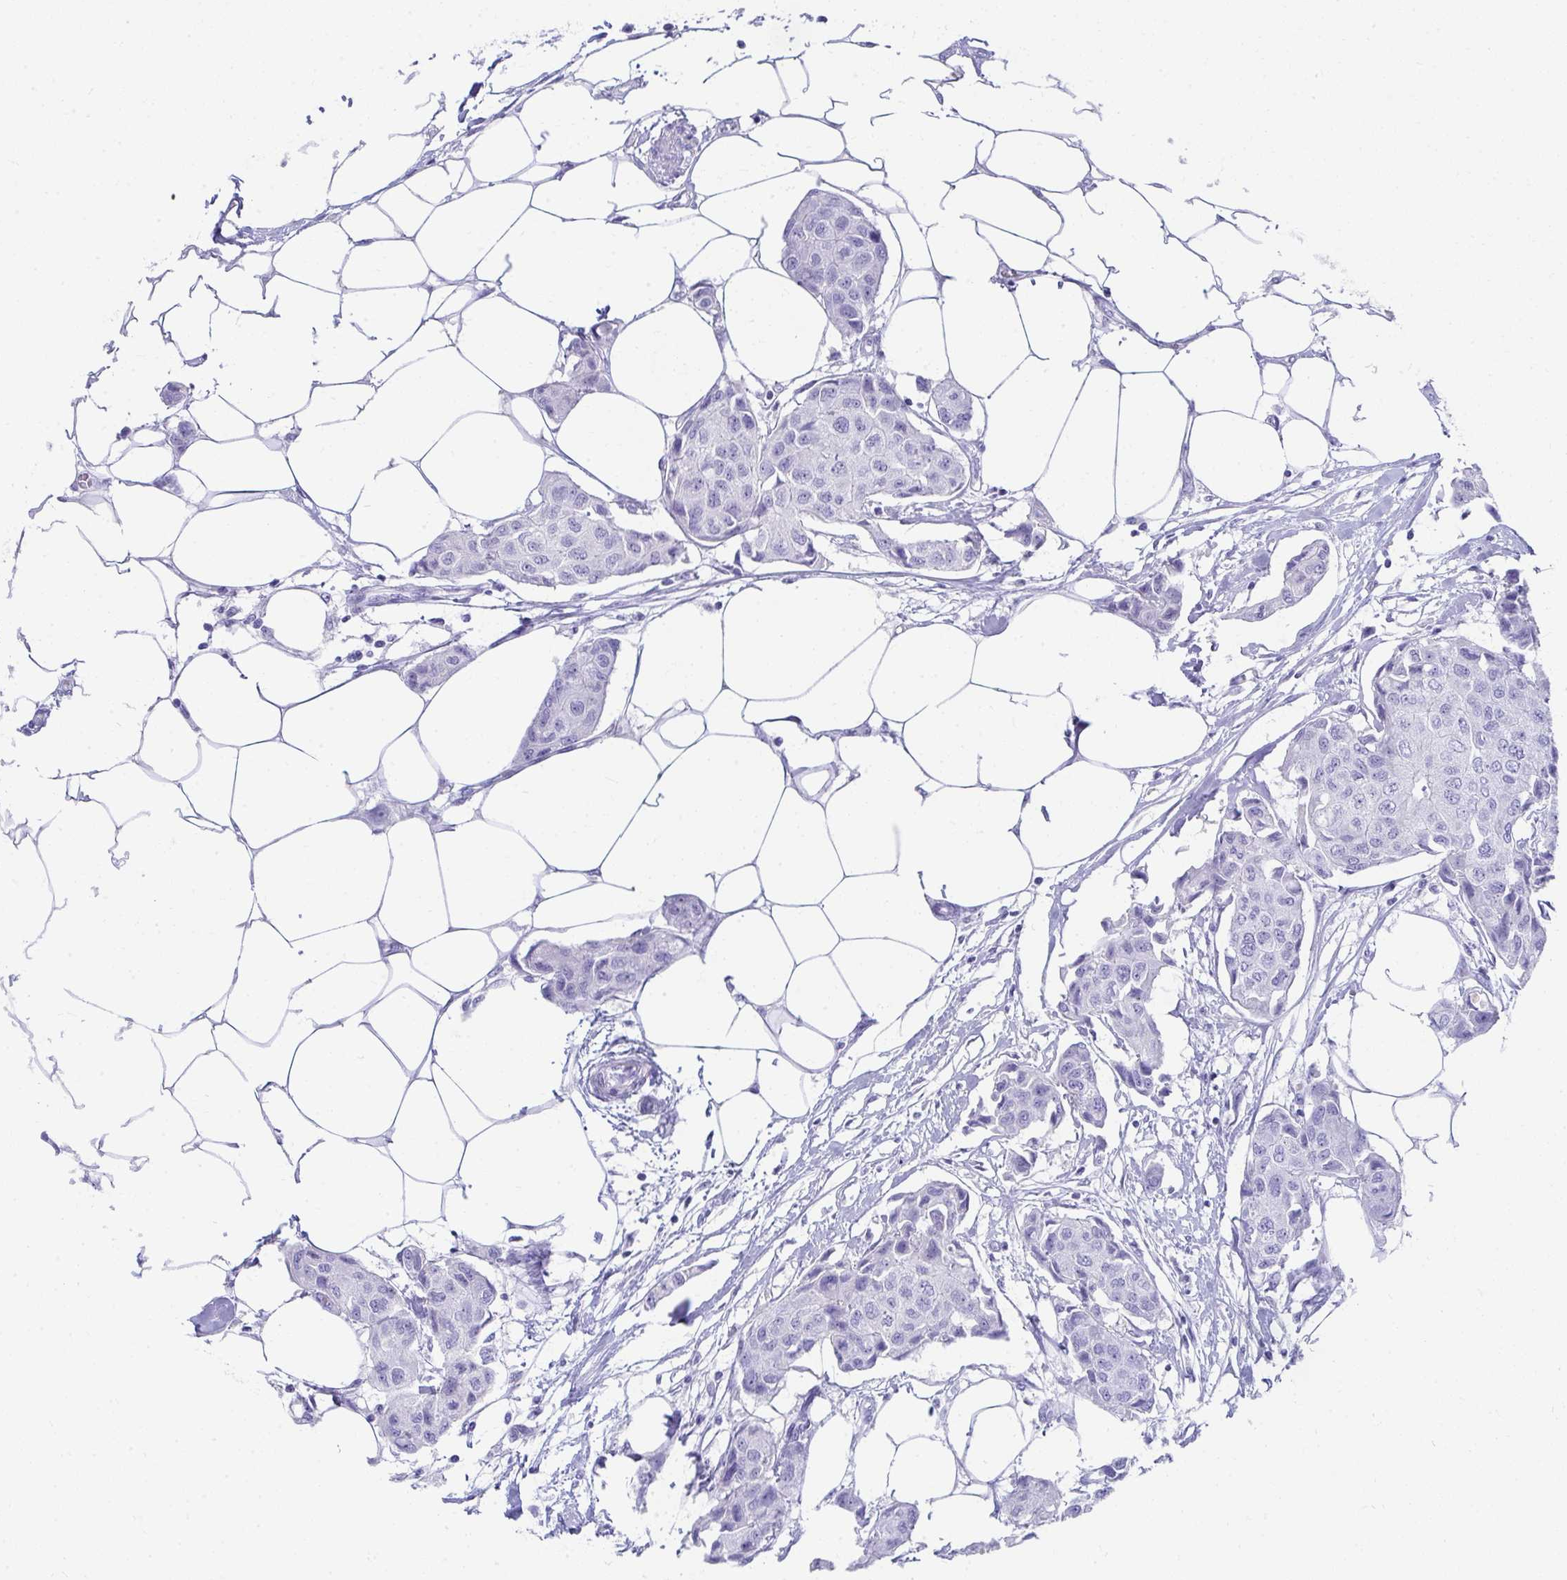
{"staining": {"intensity": "negative", "quantity": "none", "location": "none"}, "tissue": "breast cancer", "cell_type": "Tumor cells", "image_type": "cancer", "snomed": [{"axis": "morphology", "description": "Duct carcinoma"}, {"axis": "topography", "description": "Breast"}, {"axis": "topography", "description": "Lymph node"}], "caption": "DAB immunohistochemical staining of human infiltrating ductal carcinoma (breast) shows no significant staining in tumor cells.", "gene": "SEC14L3", "patient": {"sex": "female", "age": 80}}